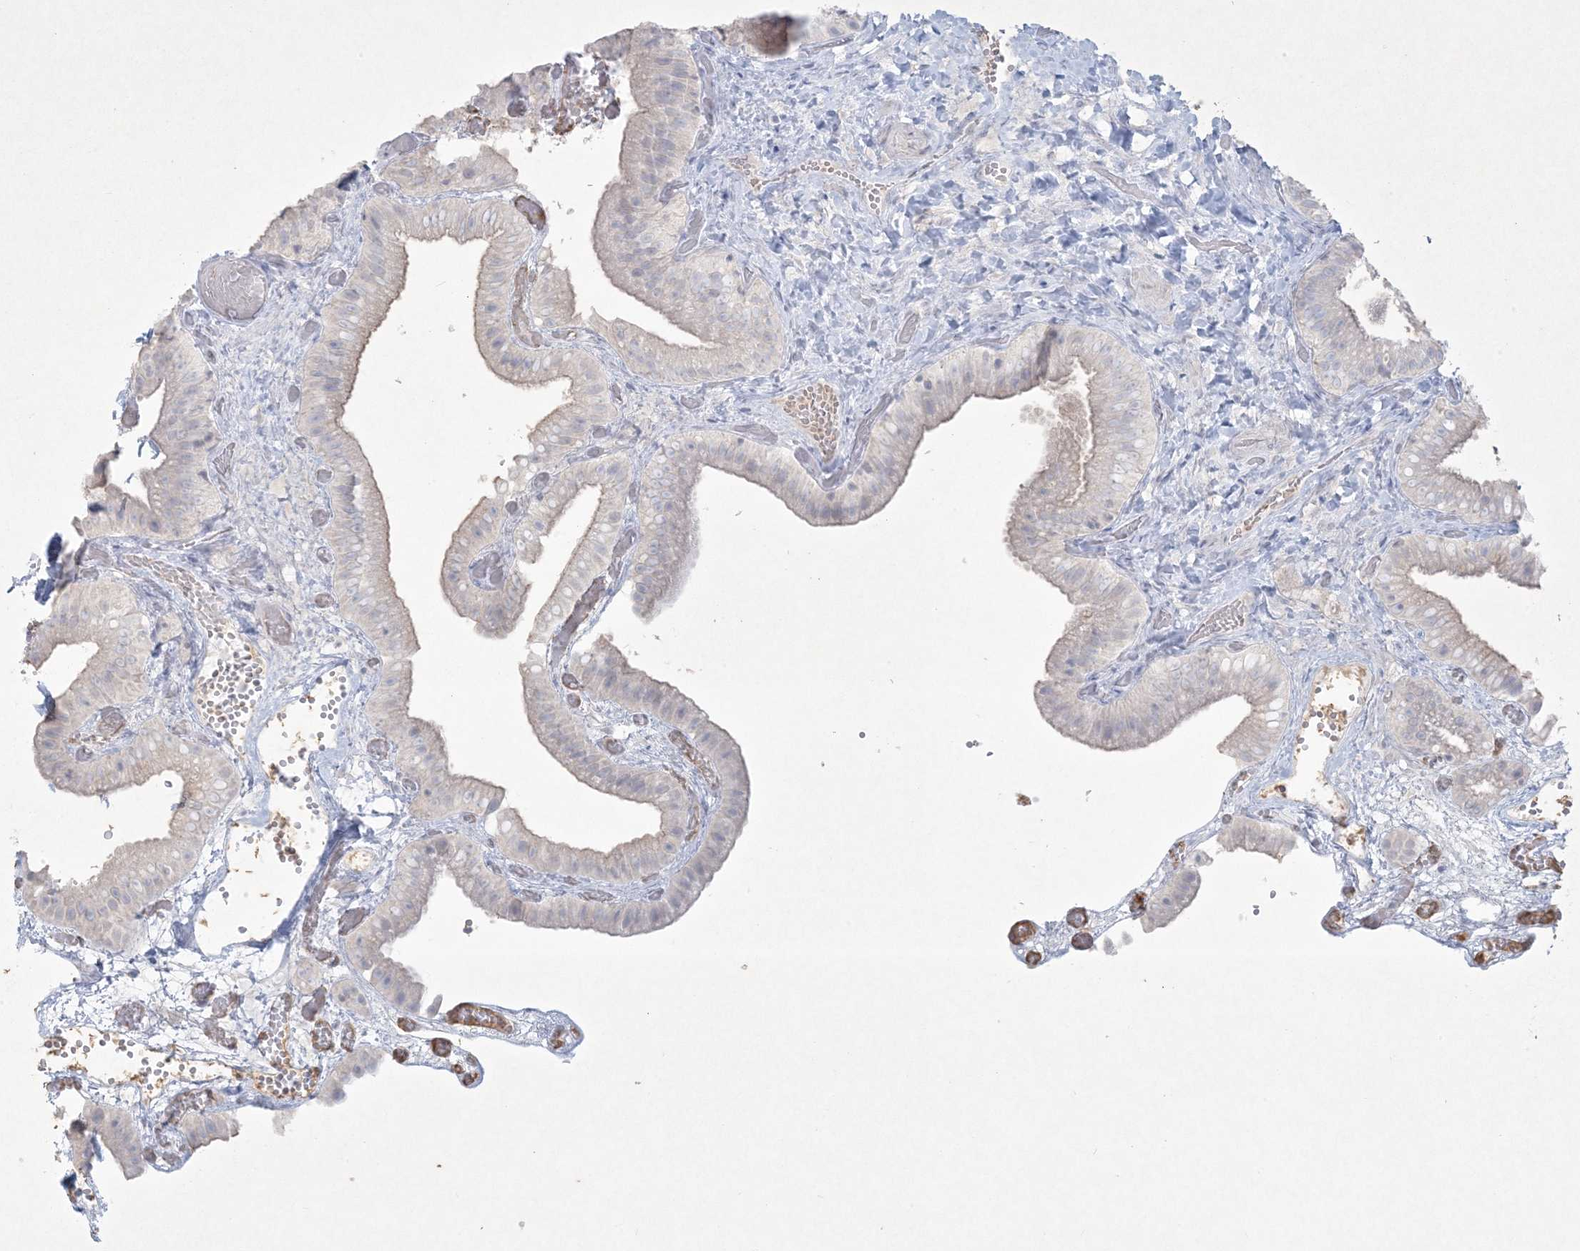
{"staining": {"intensity": "negative", "quantity": "none", "location": "none"}, "tissue": "gallbladder", "cell_type": "Glandular cells", "image_type": "normal", "snomed": [{"axis": "morphology", "description": "Normal tissue, NOS"}, {"axis": "topography", "description": "Gallbladder"}], "caption": "Immunohistochemistry (IHC) histopathology image of normal gallbladder: human gallbladder stained with DAB (3,3'-diaminobenzidine) reveals no significant protein staining in glandular cells.", "gene": "CCDC24", "patient": {"sex": "female", "age": 64}}